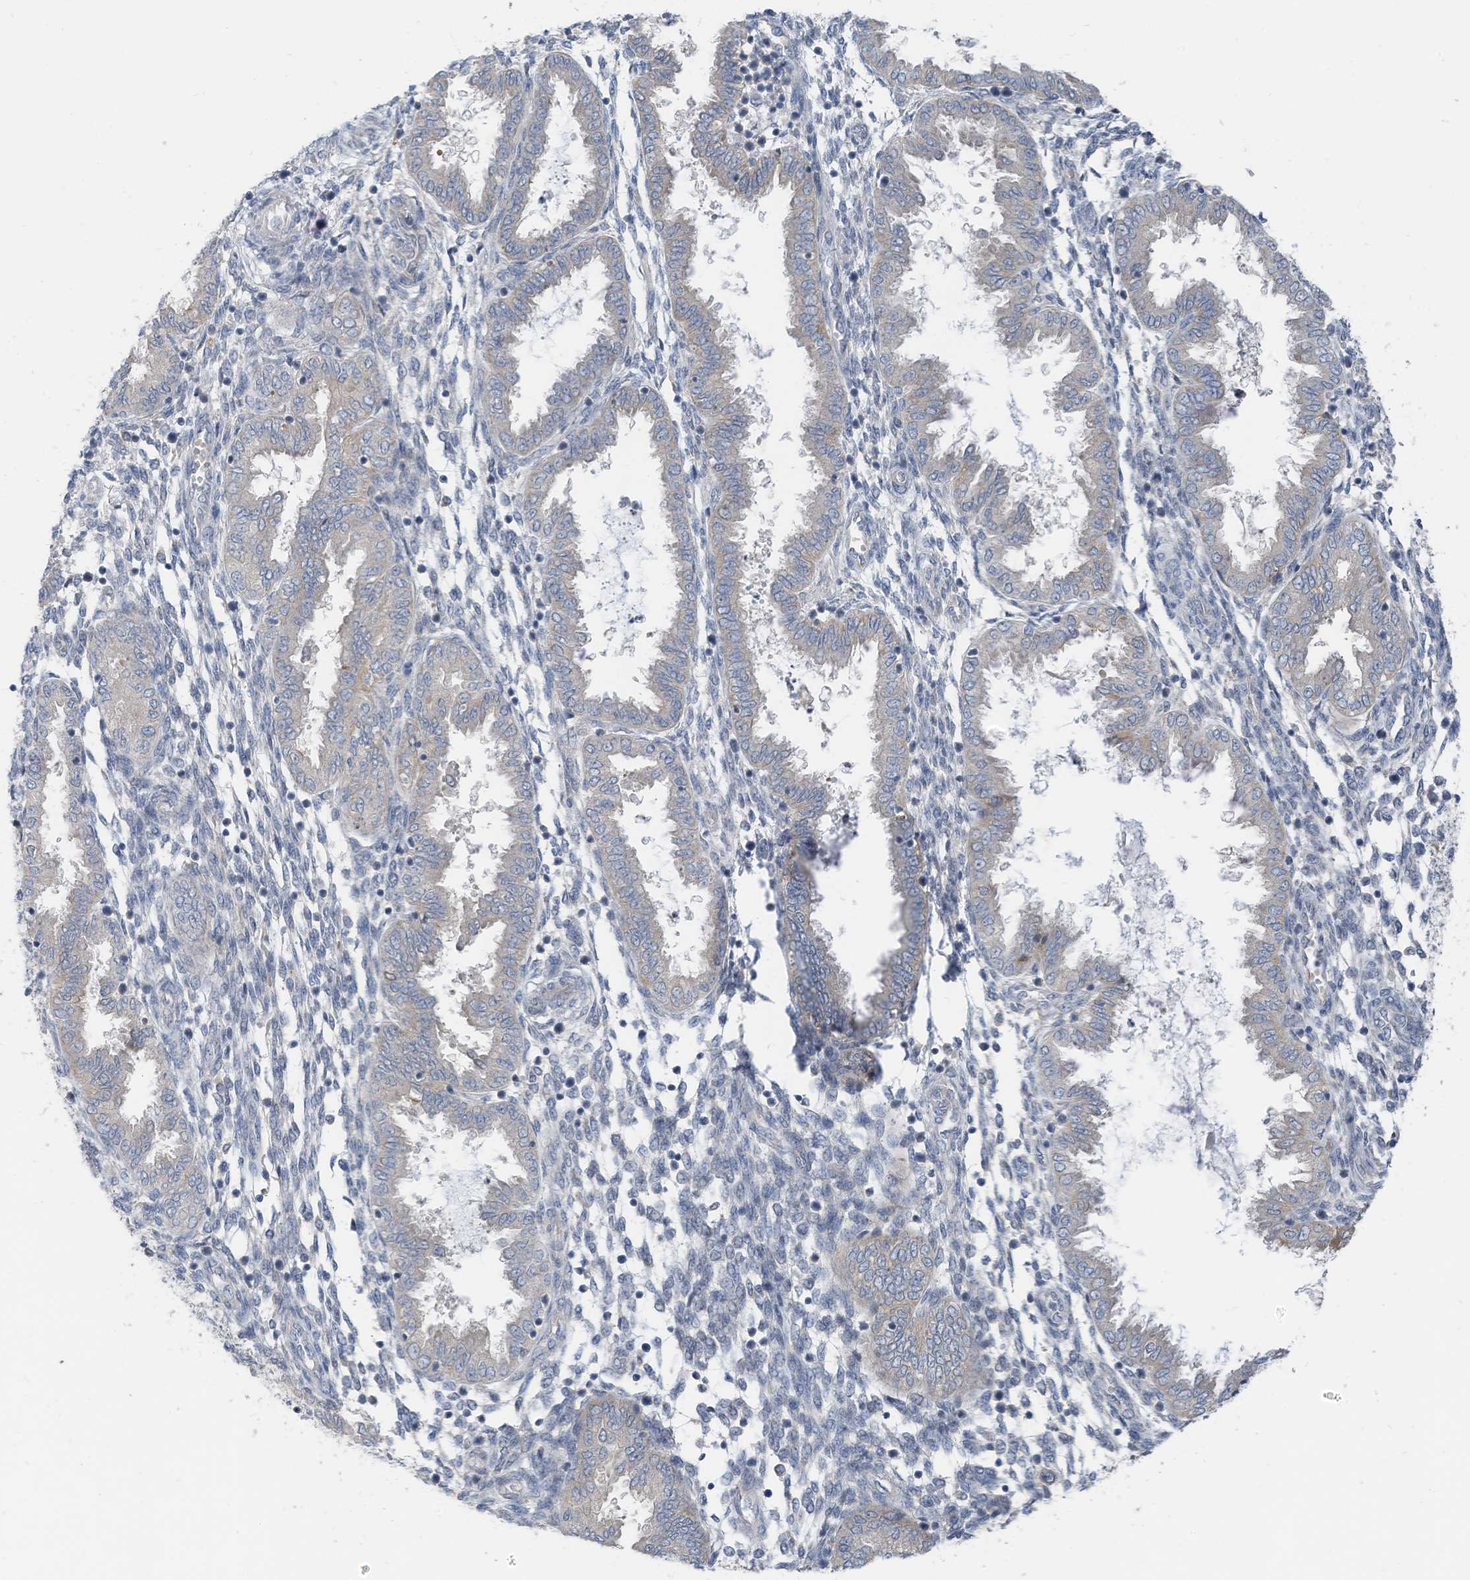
{"staining": {"intensity": "negative", "quantity": "none", "location": "none"}, "tissue": "endometrium", "cell_type": "Cells in endometrial stroma", "image_type": "normal", "snomed": [{"axis": "morphology", "description": "Normal tissue, NOS"}, {"axis": "topography", "description": "Endometrium"}], "caption": "Cells in endometrial stroma are negative for protein expression in normal human endometrium. The staining was performed using DAB (3,3'-diaminobenzidine) to visualize the protein expression in brown, while the nuclei were stained in blue with hematoxylin (Magnification: 20x).", "gene": "LDAH", "patient": {"sex": "female", "age": 33}}